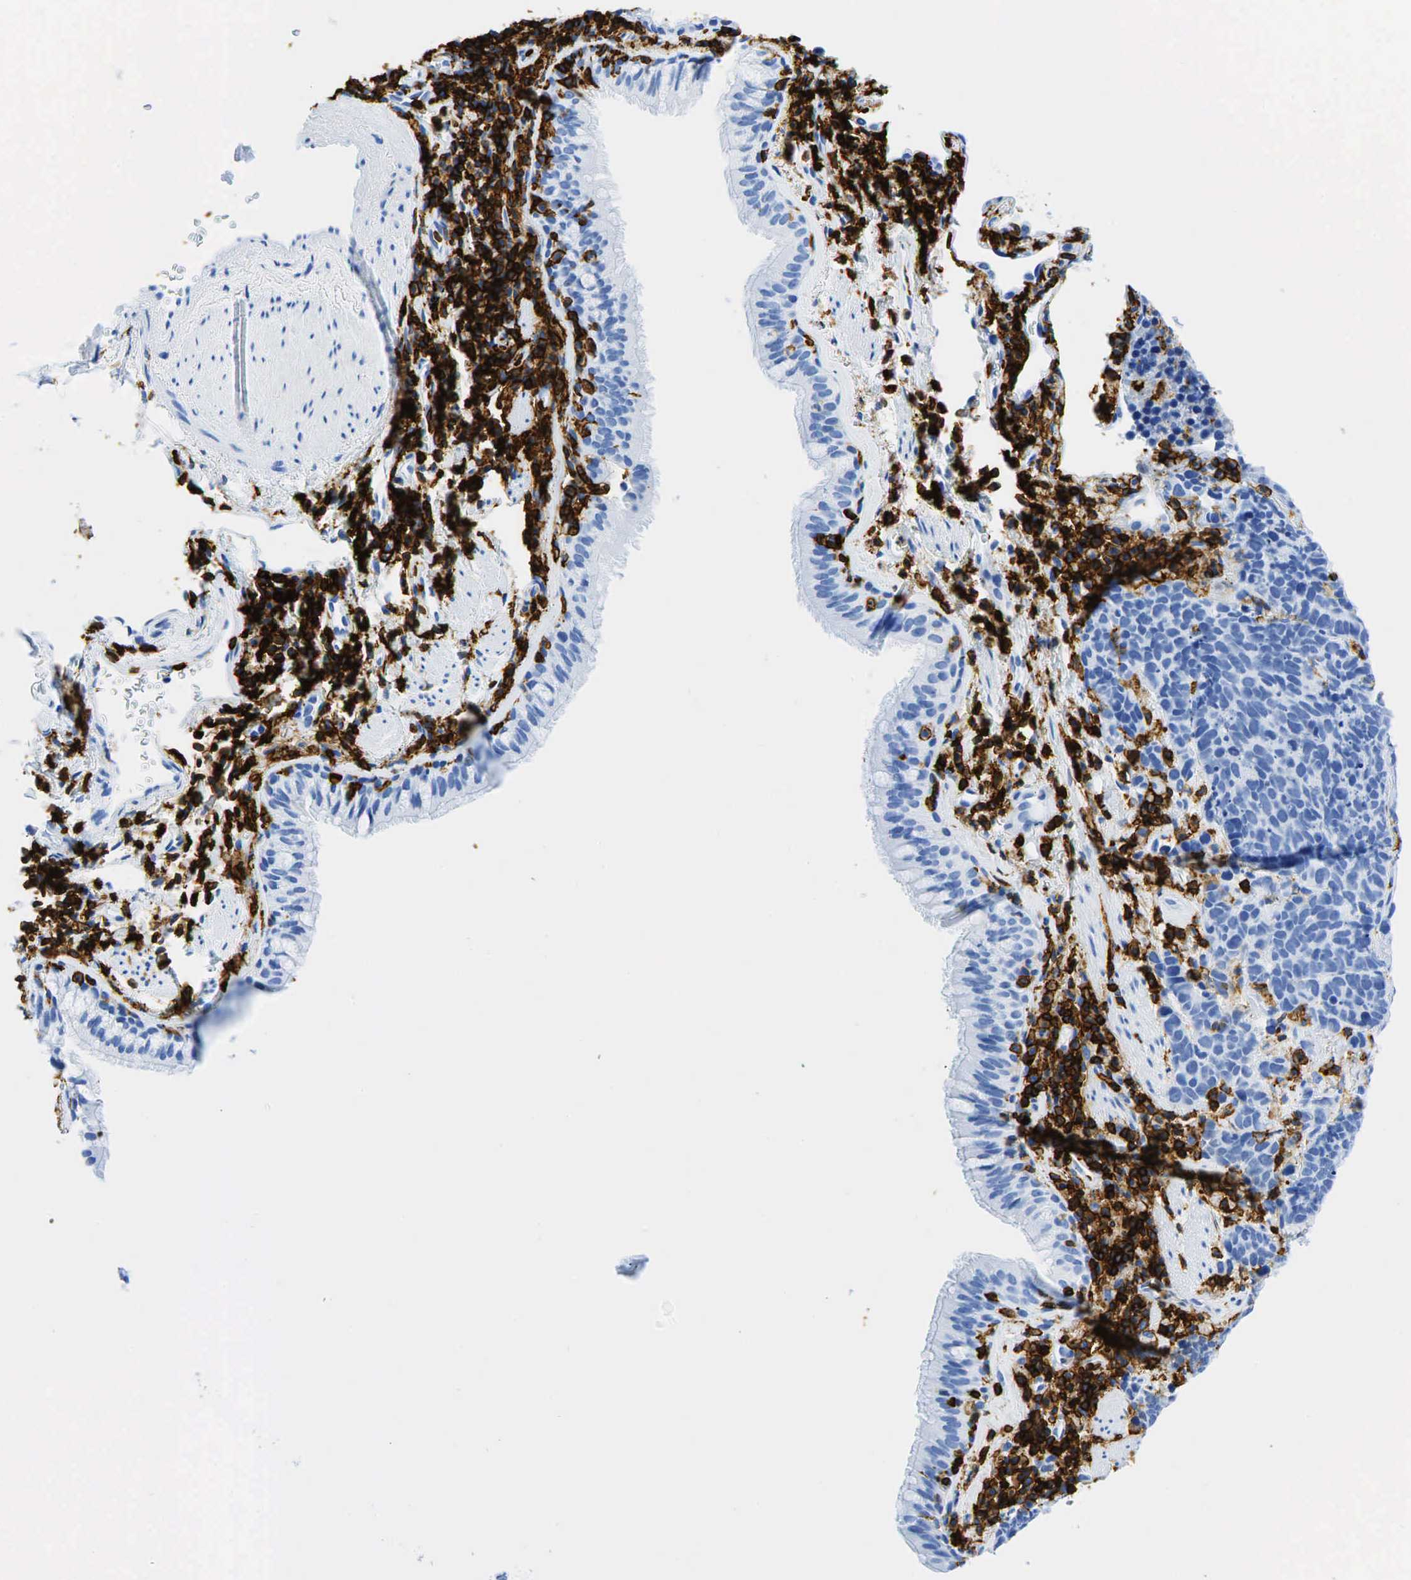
{"staining": {"intensity": "negative", "quantity": "none", "location": "none"}, "tissue": "lung cancer", "cell_type": "Tumor cells", "image_type": "cancer", "snomed": [{"axis": "morphology", "description": "Neoplasm, malignant, NOS"}, {"axis": "topography", "description": "Lung"}], "caption": "A high-resolution image shows immunohistochemistry (IHC) staining of malignant neoplasm (lung), which shows no significant positivity in tumor cells.", "gene": "PTPRC", "patient": {"sex": "female", "age": 75}}